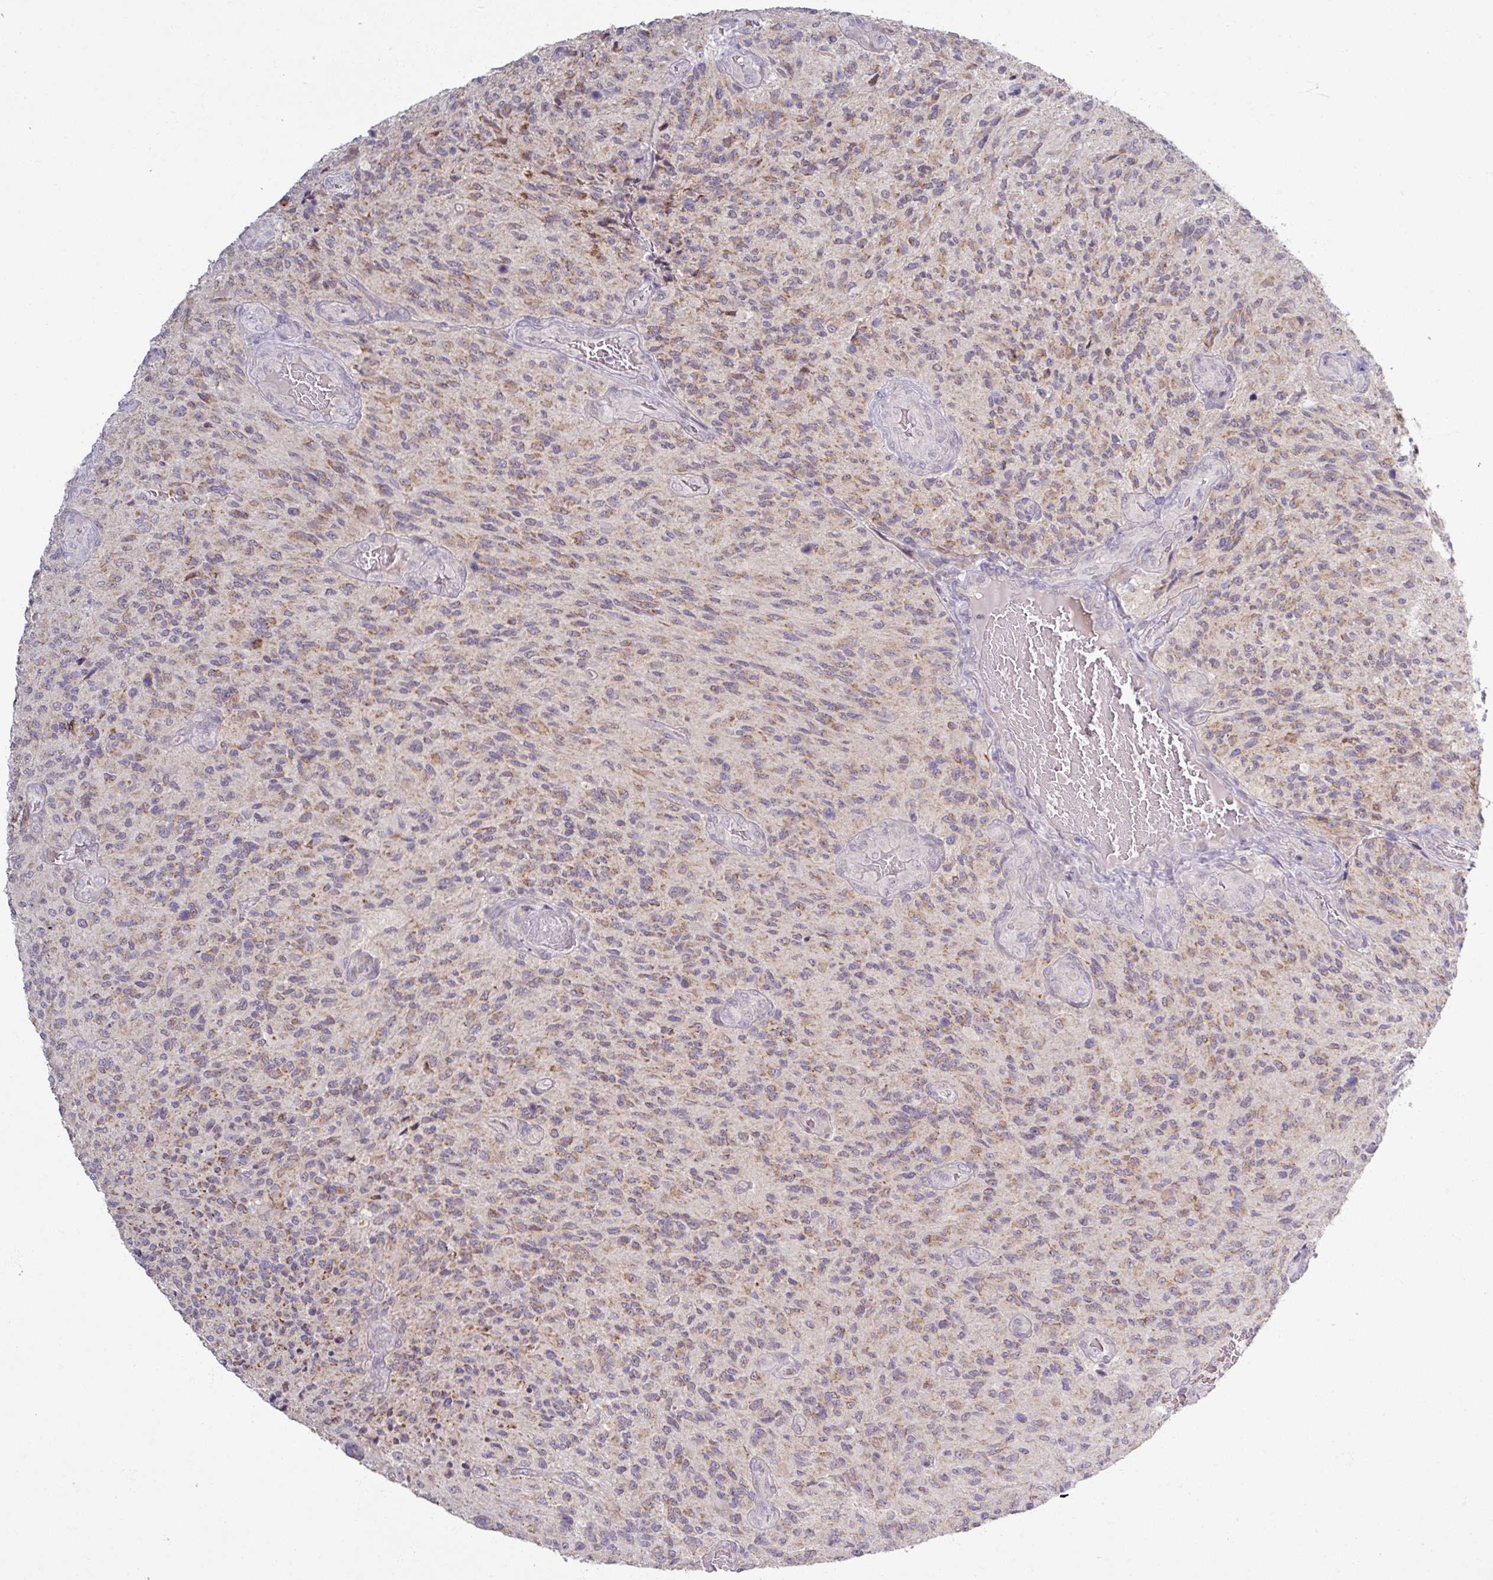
{"staining": {"intensity": "weak", "quantity": ">75%", "location": "cytoplasmic/membranous"}, "tissue": "glioma", "cell_type": "Tumor cells", "image_type": "cancer", "snomed": [{"axis": "morphology", "description": "Normal tissue, NOS"}, {"axis": "morphology", "description": "Glioma, malignant, High grade"}, {"axis": "topography", "description": "Cerebral cortex"}], "caption": "A histopathology image of glioma stained for a protein demonstrates weak cytoplasmic/membranous brown staining in tumor cells. Nuclei are stained in blue.", "gene": "OGFOD3", "patient": {"sex": "male", "age": 56}}